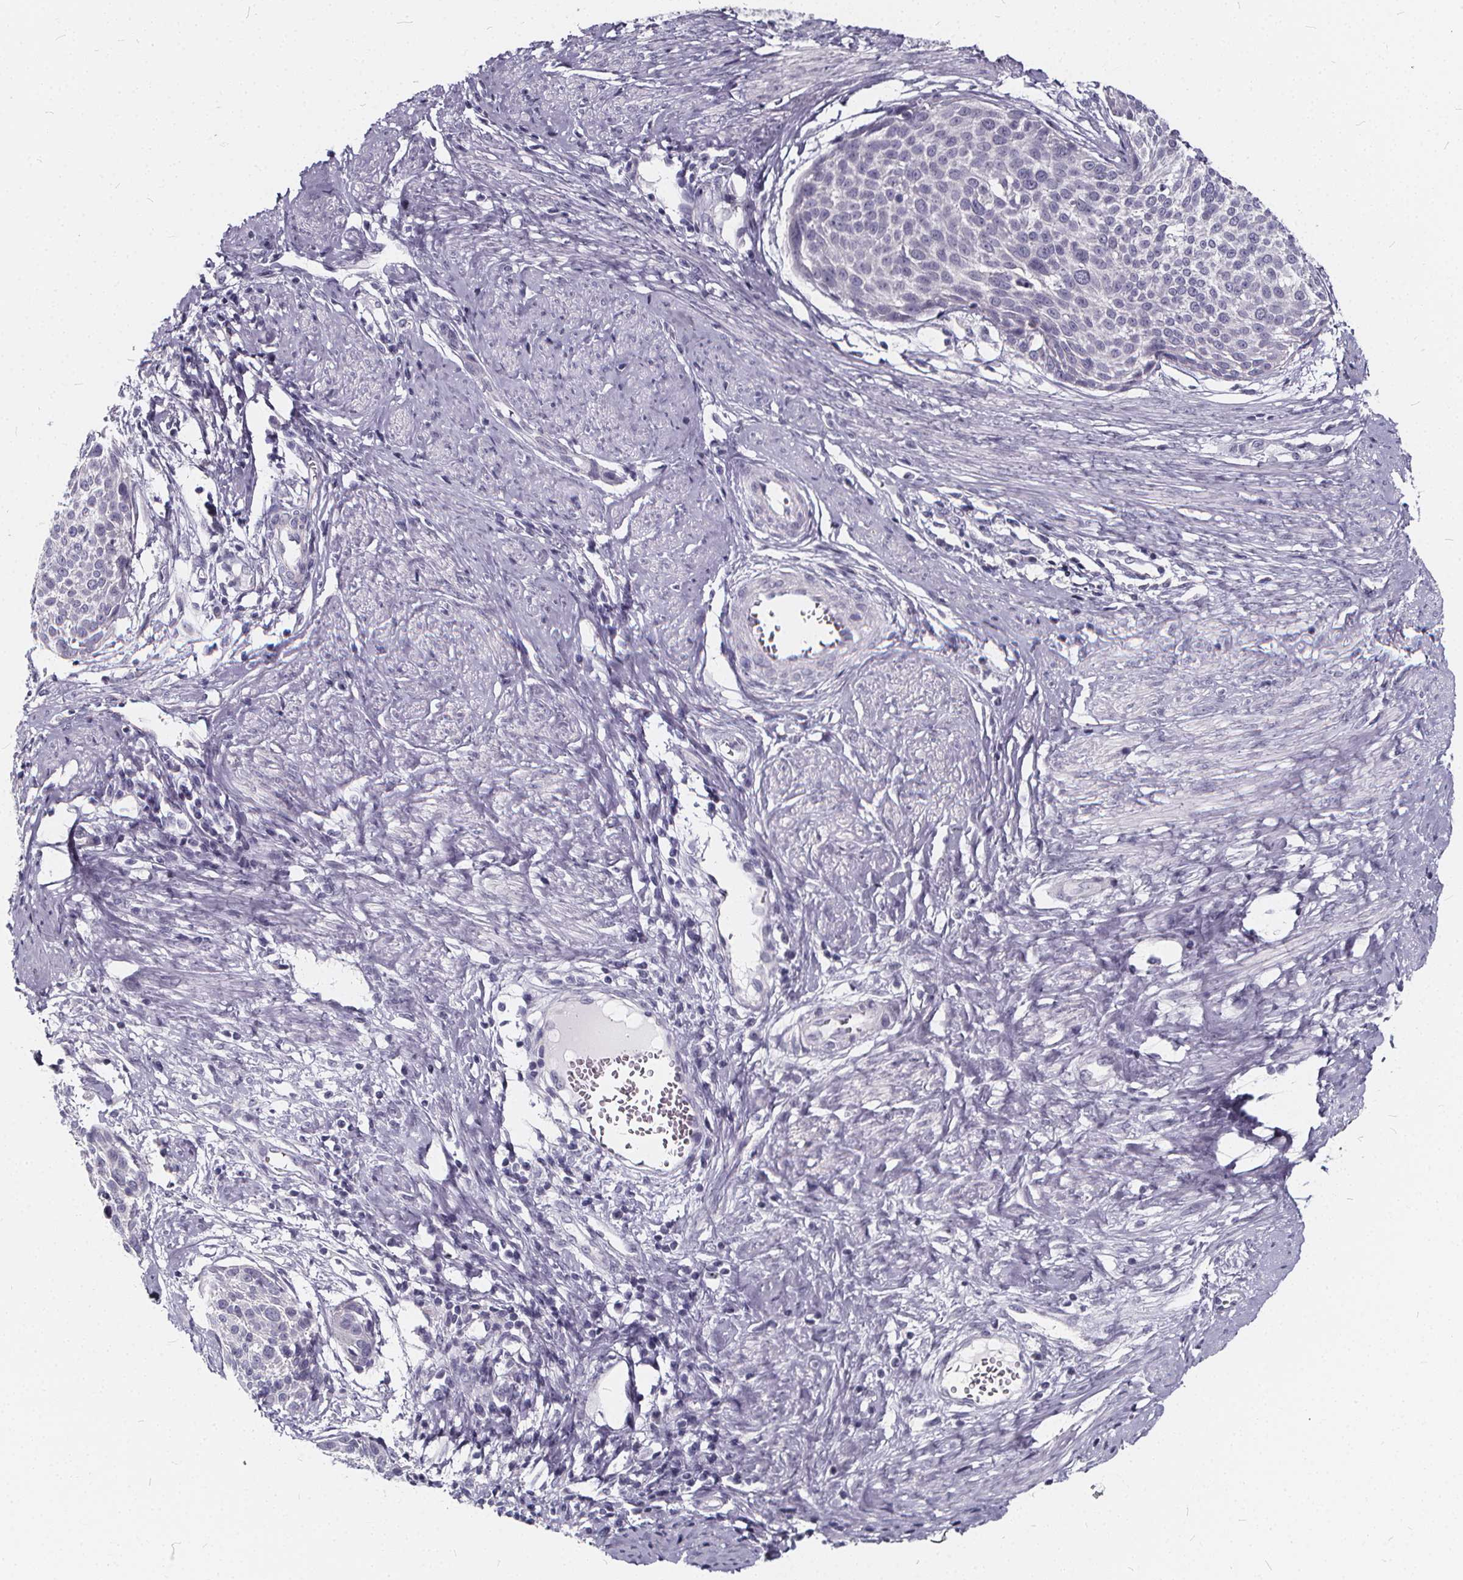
{"staining": {"intensity": "negative", "quantity": "none", "location": "none"}, "tissue": "cervical cancer", "cell_type": "Tumor cells", "image_type": "cancer", "snomed": [{"axis": "morphology", "description": "Squamous cell carcinoma, NOS"}, {"axis": "topography", "description": "Cervix"}], "caption": "DAB (3,3'-diaminobenzidine) immunohistochemical staining of human cervical cancer (squamous cell carcinoma) displays no significant staining in tumor cells.", "gene": "SPEF2", "patient": {"sex": "female", "age": 39}}